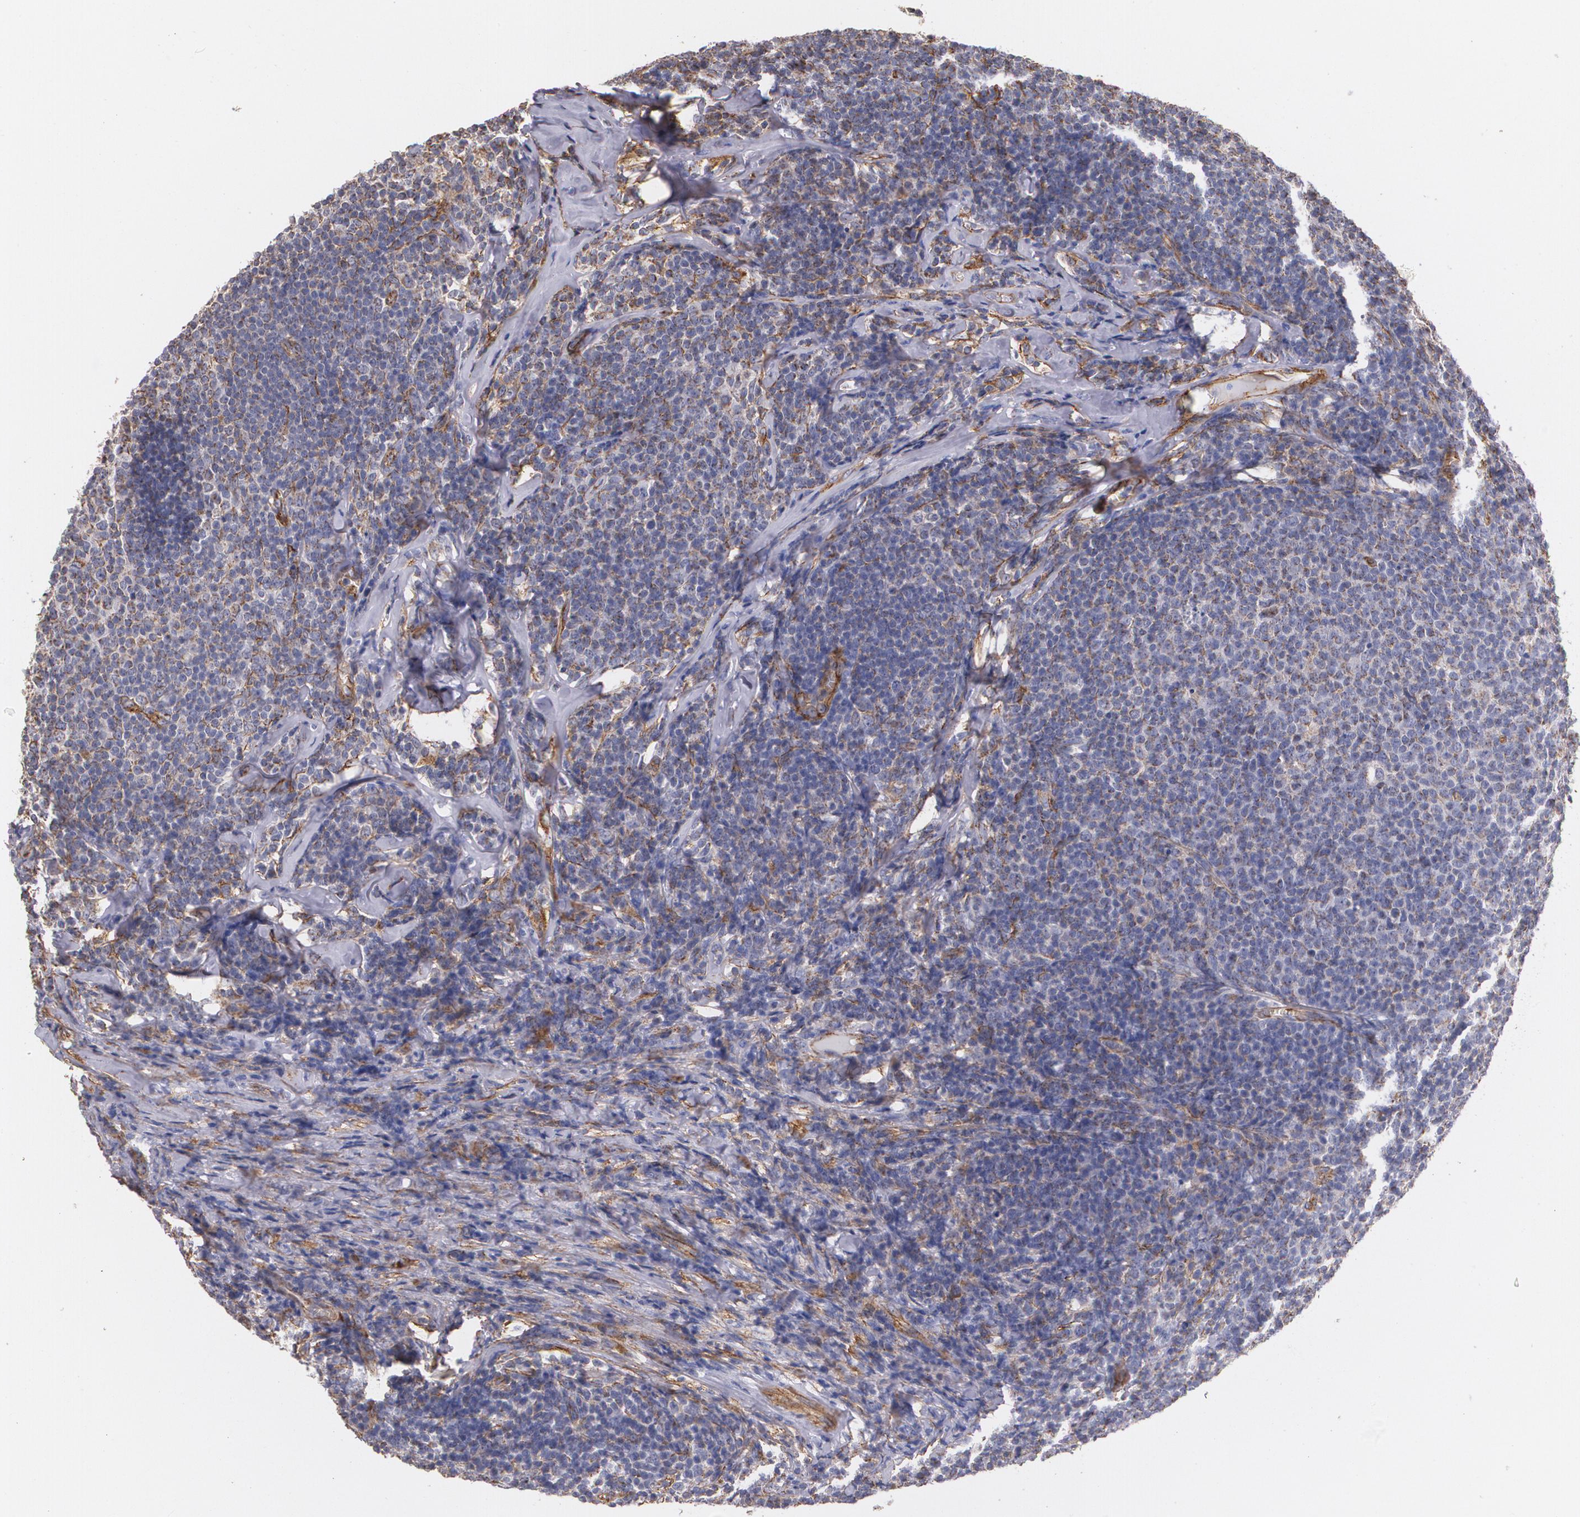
{"staining": {"intensity": "negative", "quantity": "none", "location": "none"}, "tissue": "lymphoma", "cell_type": "Tumor cells", "image_type": "cancer", "snomed": [{"axis": "morphology", "description": "Malignant lymphoma, non-Hodgkin's type, Low grade"}, {"axis": "topography", "description": "Lymph node"}], "caption": "Image shows no protein staining in tumor cells of low-grade malignant lymphoma, non-Hodgkin's type tissue.", "gene": "TJP1", "patient": {"sex": "male", "age": 74}}